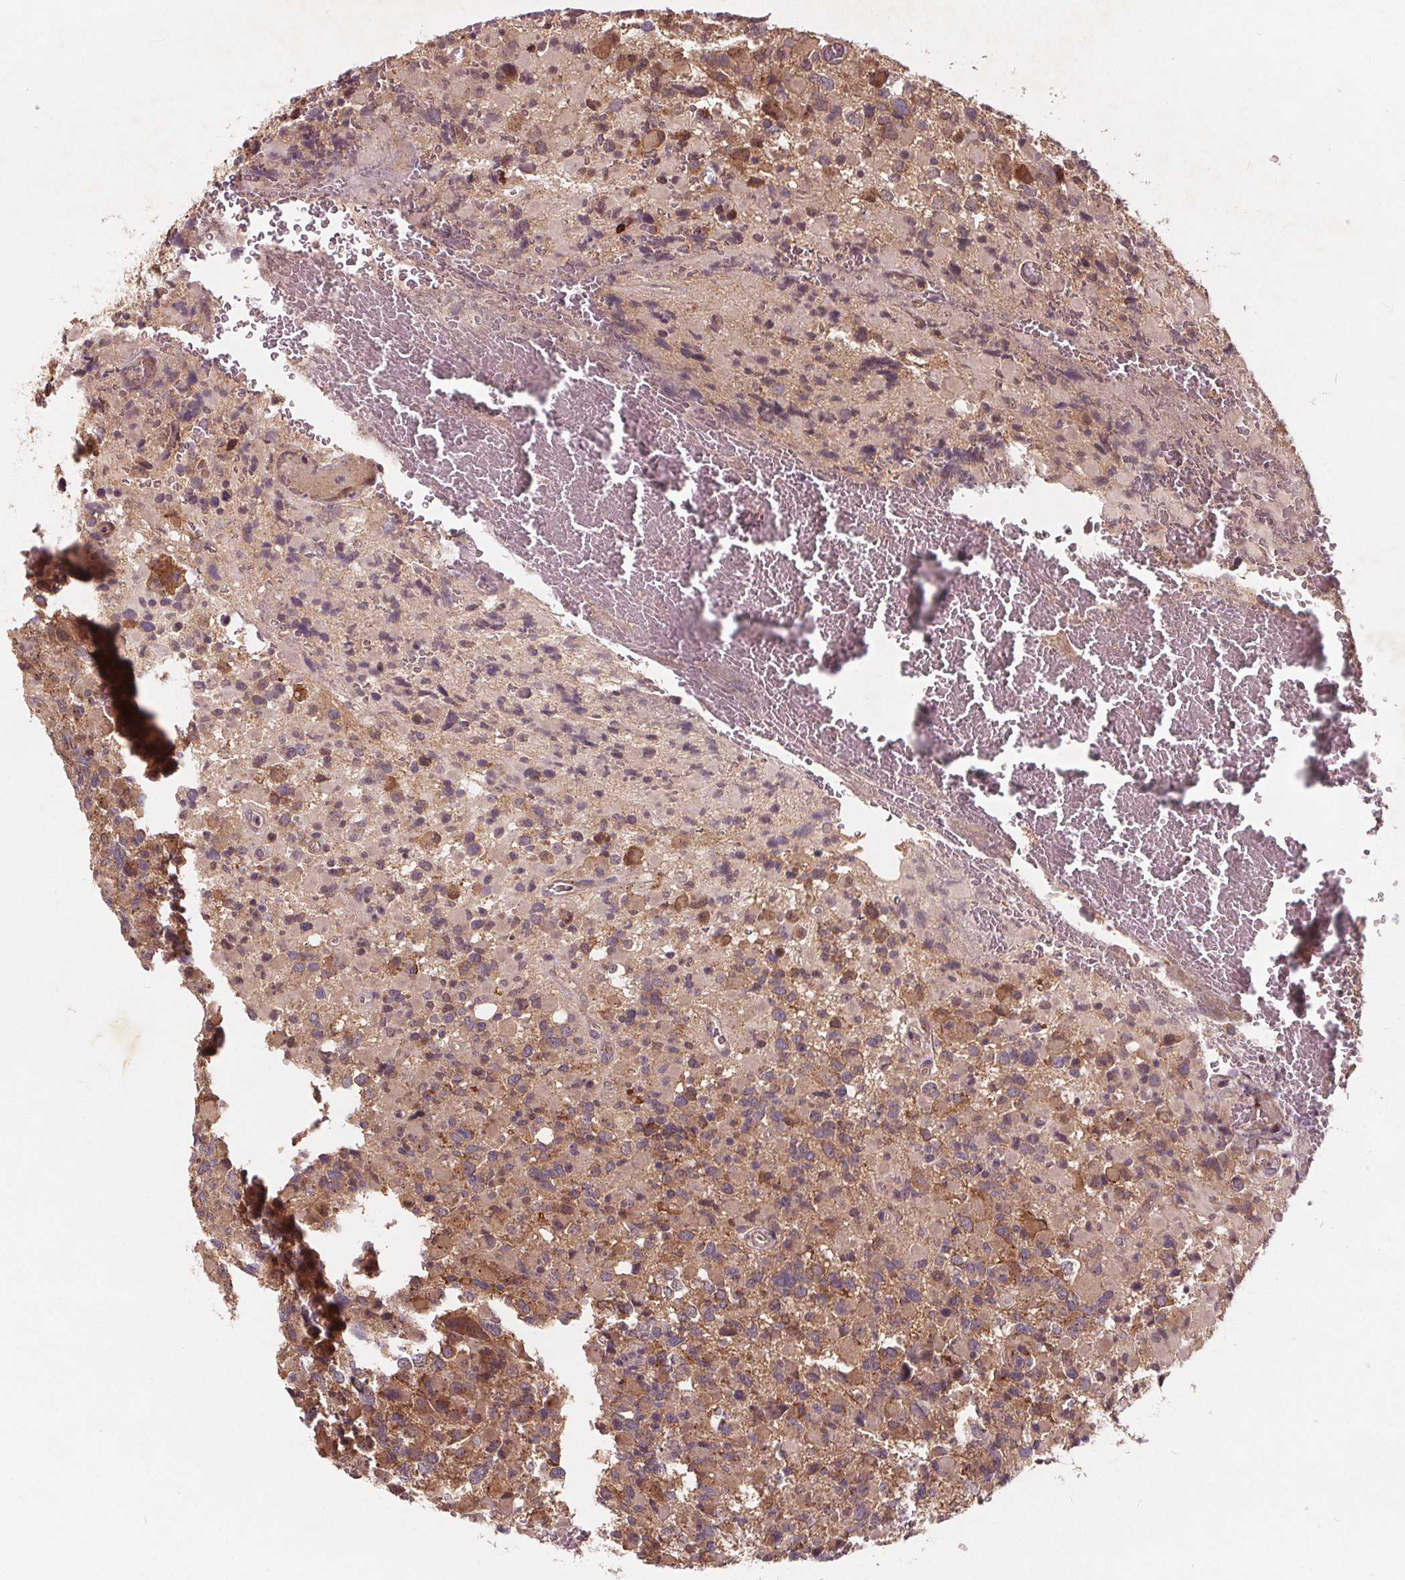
{"staining": {"intensity": "weak", "quantity": "25%-75%", "location": "cytoplasmic/membranous"}, "tissue": "glioma", "cell_type": "Tumor cells", "image_type": "cancer", "snomed": [{"axis": "morphology", "description": "Glioma, malignant, High grade"}, {"axis": "topography", "description": "Brain"}], "caption": "Tumor cells demonstrate low levels of weak cytoplasmic/membranous positivity in approximately 25%-75% of cells in human high-grade glioma (malignant).", "gene": "CSNK1G2", "patient": {"sex": "female", "age": 40}}